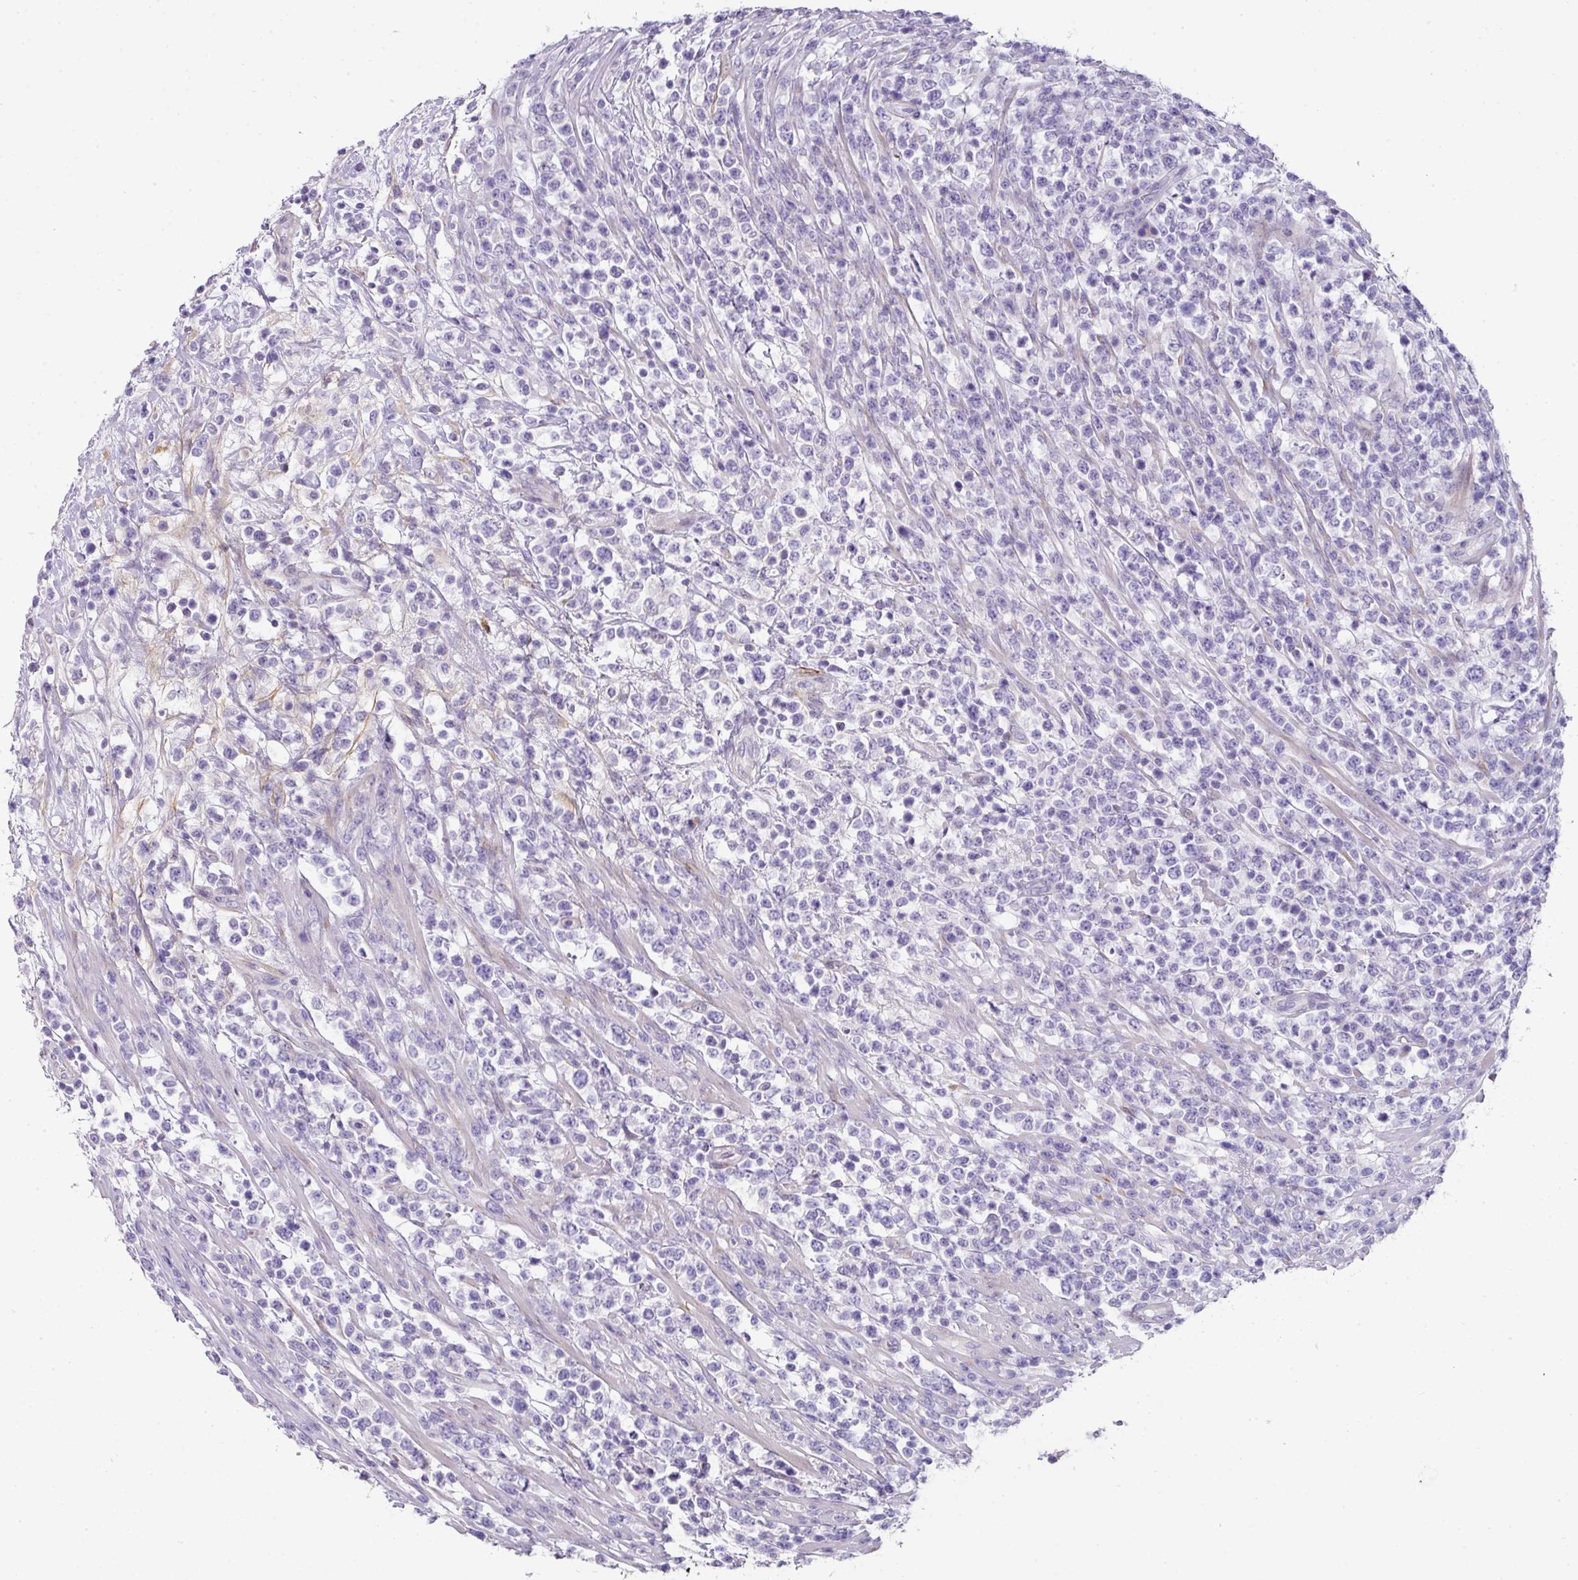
{"staining": {"intensity": "negative", "quantity": "none", "location": "none"}, "tissue": "lymphoma", "cell_type": "Tumor cells", "image_type": "cancer", "snomed": [{"axis": "morphology", "description": "Malignant lymphoma, non-Hodgkin's type, High grade"}, {"axis": "topography", "description": "Colon"}], "caption": "Tumor cells are negative for protein expression in human lymphoma.", "gene": "ANKRD29", "patient": {"sex": "female", "age": 53}}